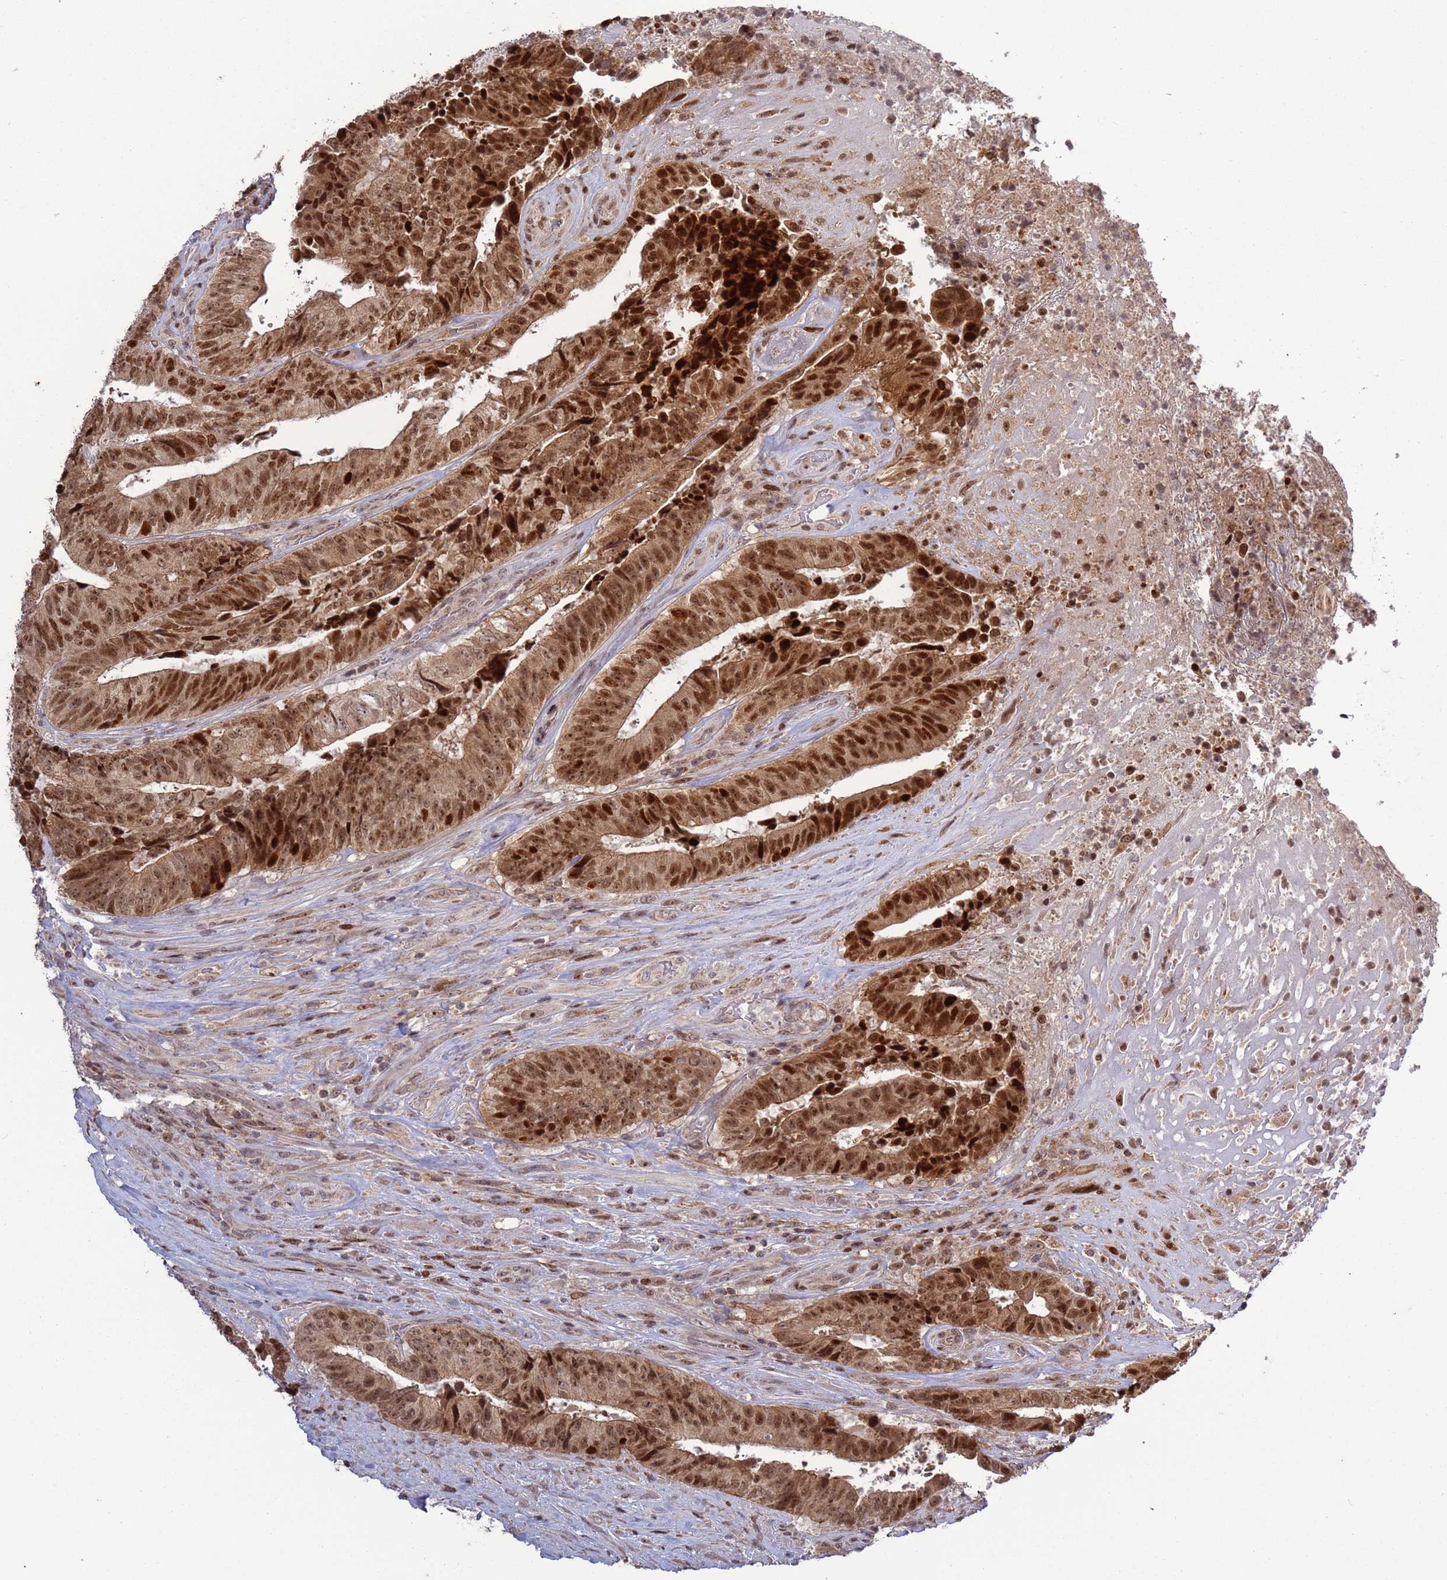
{"staining": {"intensity": "strong", "quantity": ">75%", "location": "nuclear"}, "tissue": "colorectal cancer", "cell_type": "Tumor cells", "image_type": "cancer", "snomed": [{"axis": "morphology", "description": "Adenocarcinoma, NOS"}, {"axis": "topography", "description": "Rectum"}], "caption": "Colorectal cancer was stained to show a protein in brown. There is high levels of strong nuclear expression in approximately >75% of tumor cells.", "gene": "RCOR2", "patient": {"sex": "male", "age": 72}}